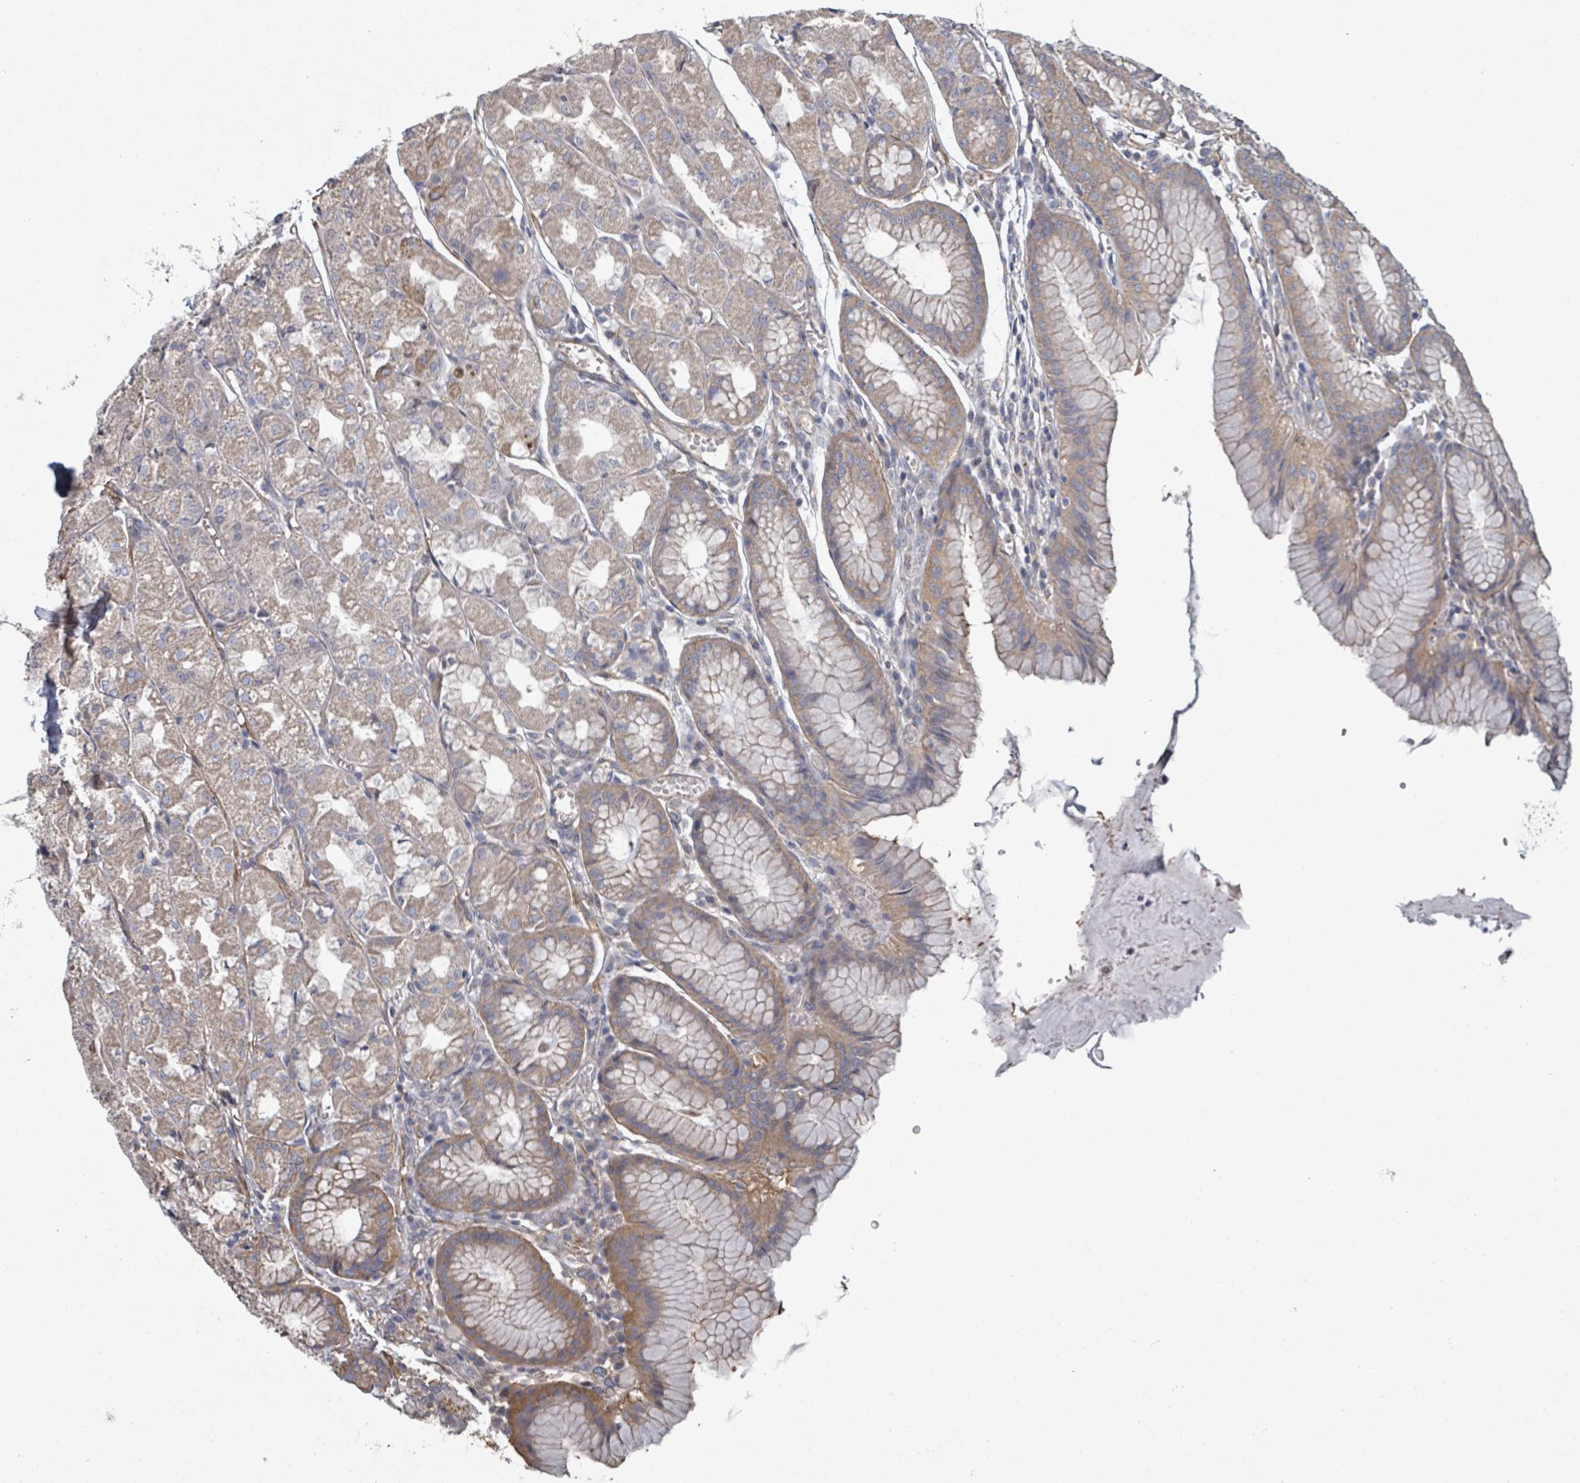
{"staining": {"intensity": "moderate", "quantity": "25%-75%", "location": "cytoplasmic/membranous"}, "tissue": "stomach", "cell_type": "Glandular cells", "image_type": "normal", "snomed": [{"axis": "morphology", "description": "Normal tissue, NOS"}, {"axis": "topography", "description": "Stomach"}], "caption": "Approximately 25%-75% of glandular cells in unremarkable stomach display moderate cytoplasmic/membranous protein positivity as visualized by brown immunohistochemical staining.", "gene": "ADCK1", "patient": {"sex": "male", "age": 55}}